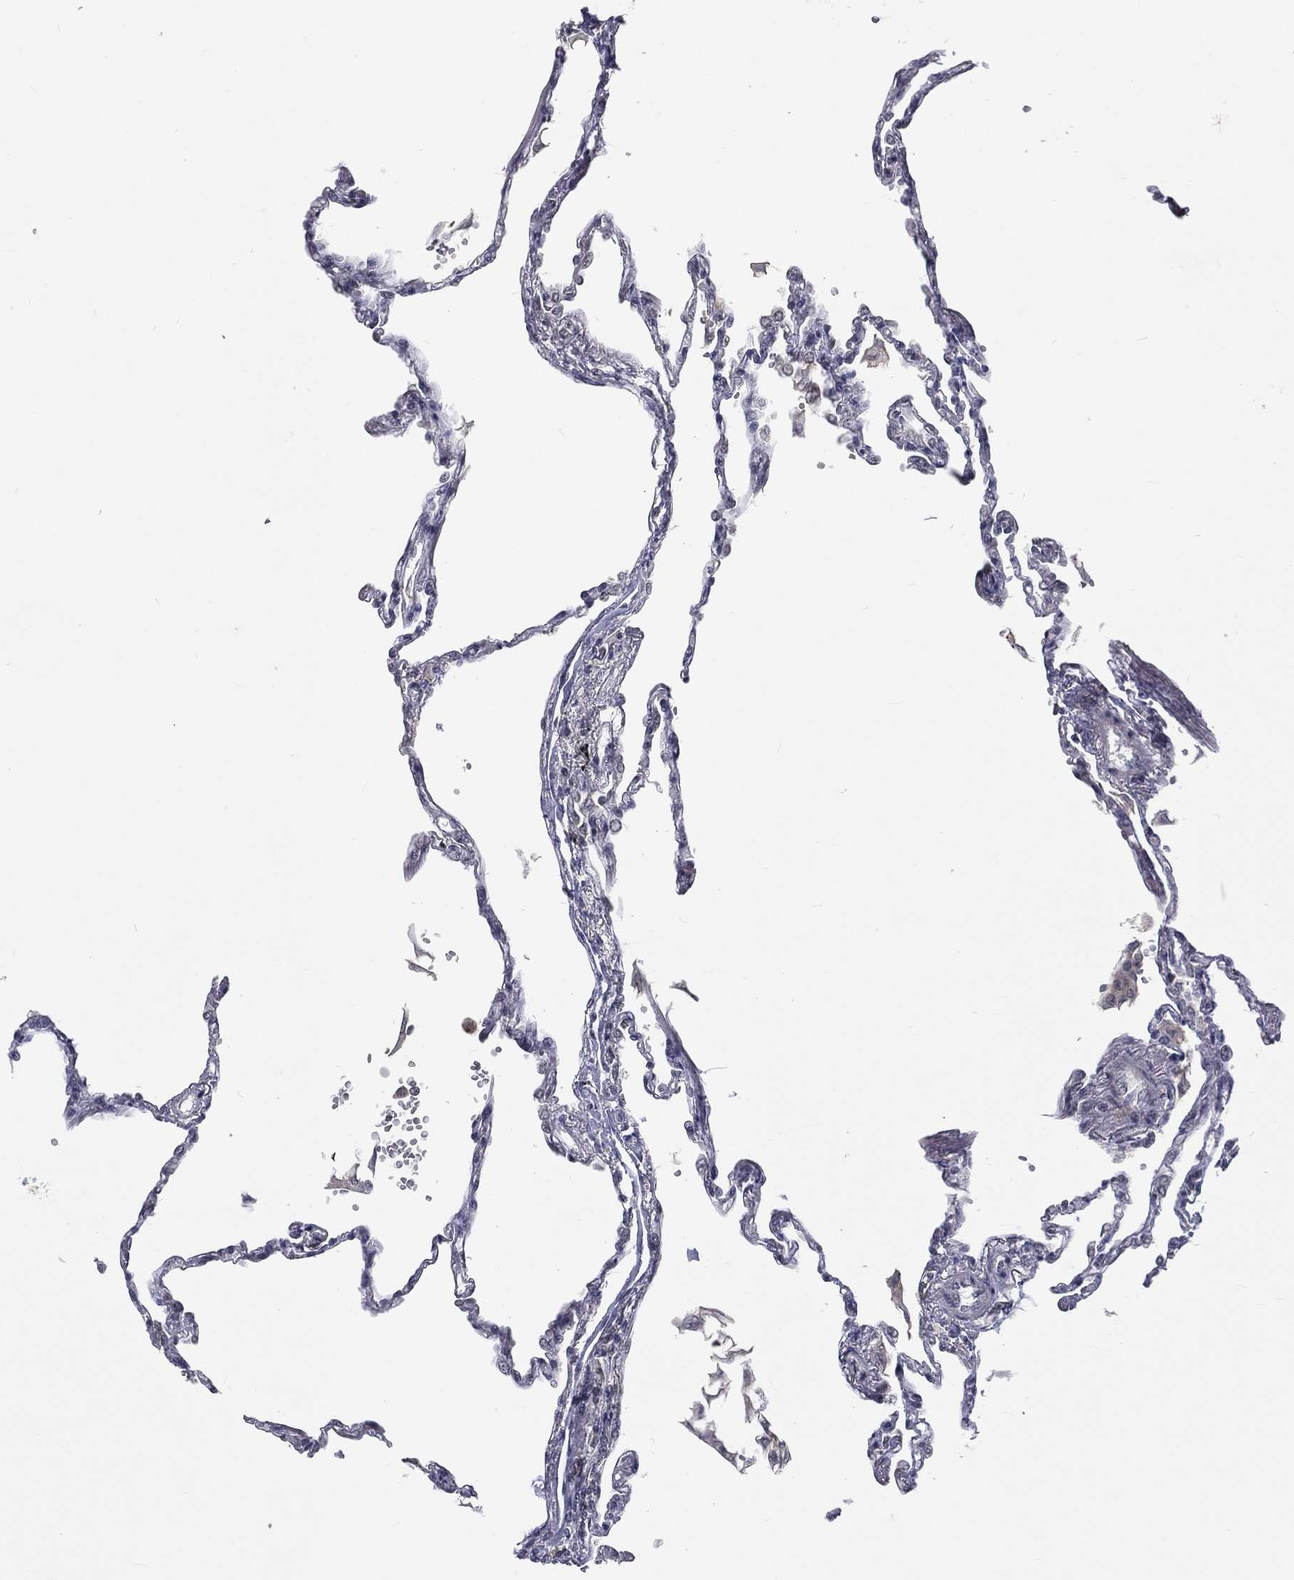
{"staining": {"intensity": "negative", "quantity": "none", "location": "none"}, "tissue": "lung", "cell_type": "Alveolar cells", "image_type": "normal", "snomed": [{"axis": "morphology", "description": "Normal tissue, NOS"}, {"axis": "topography", "description": "Lung"}], "caption": "High power microscopy image of an immunohistochemistry histopathology image of unremarkable lung, revealing no significant positivity in alveolar cells.", "gene": "MORC2", "patient": {"sex": "male", "age": 78}}